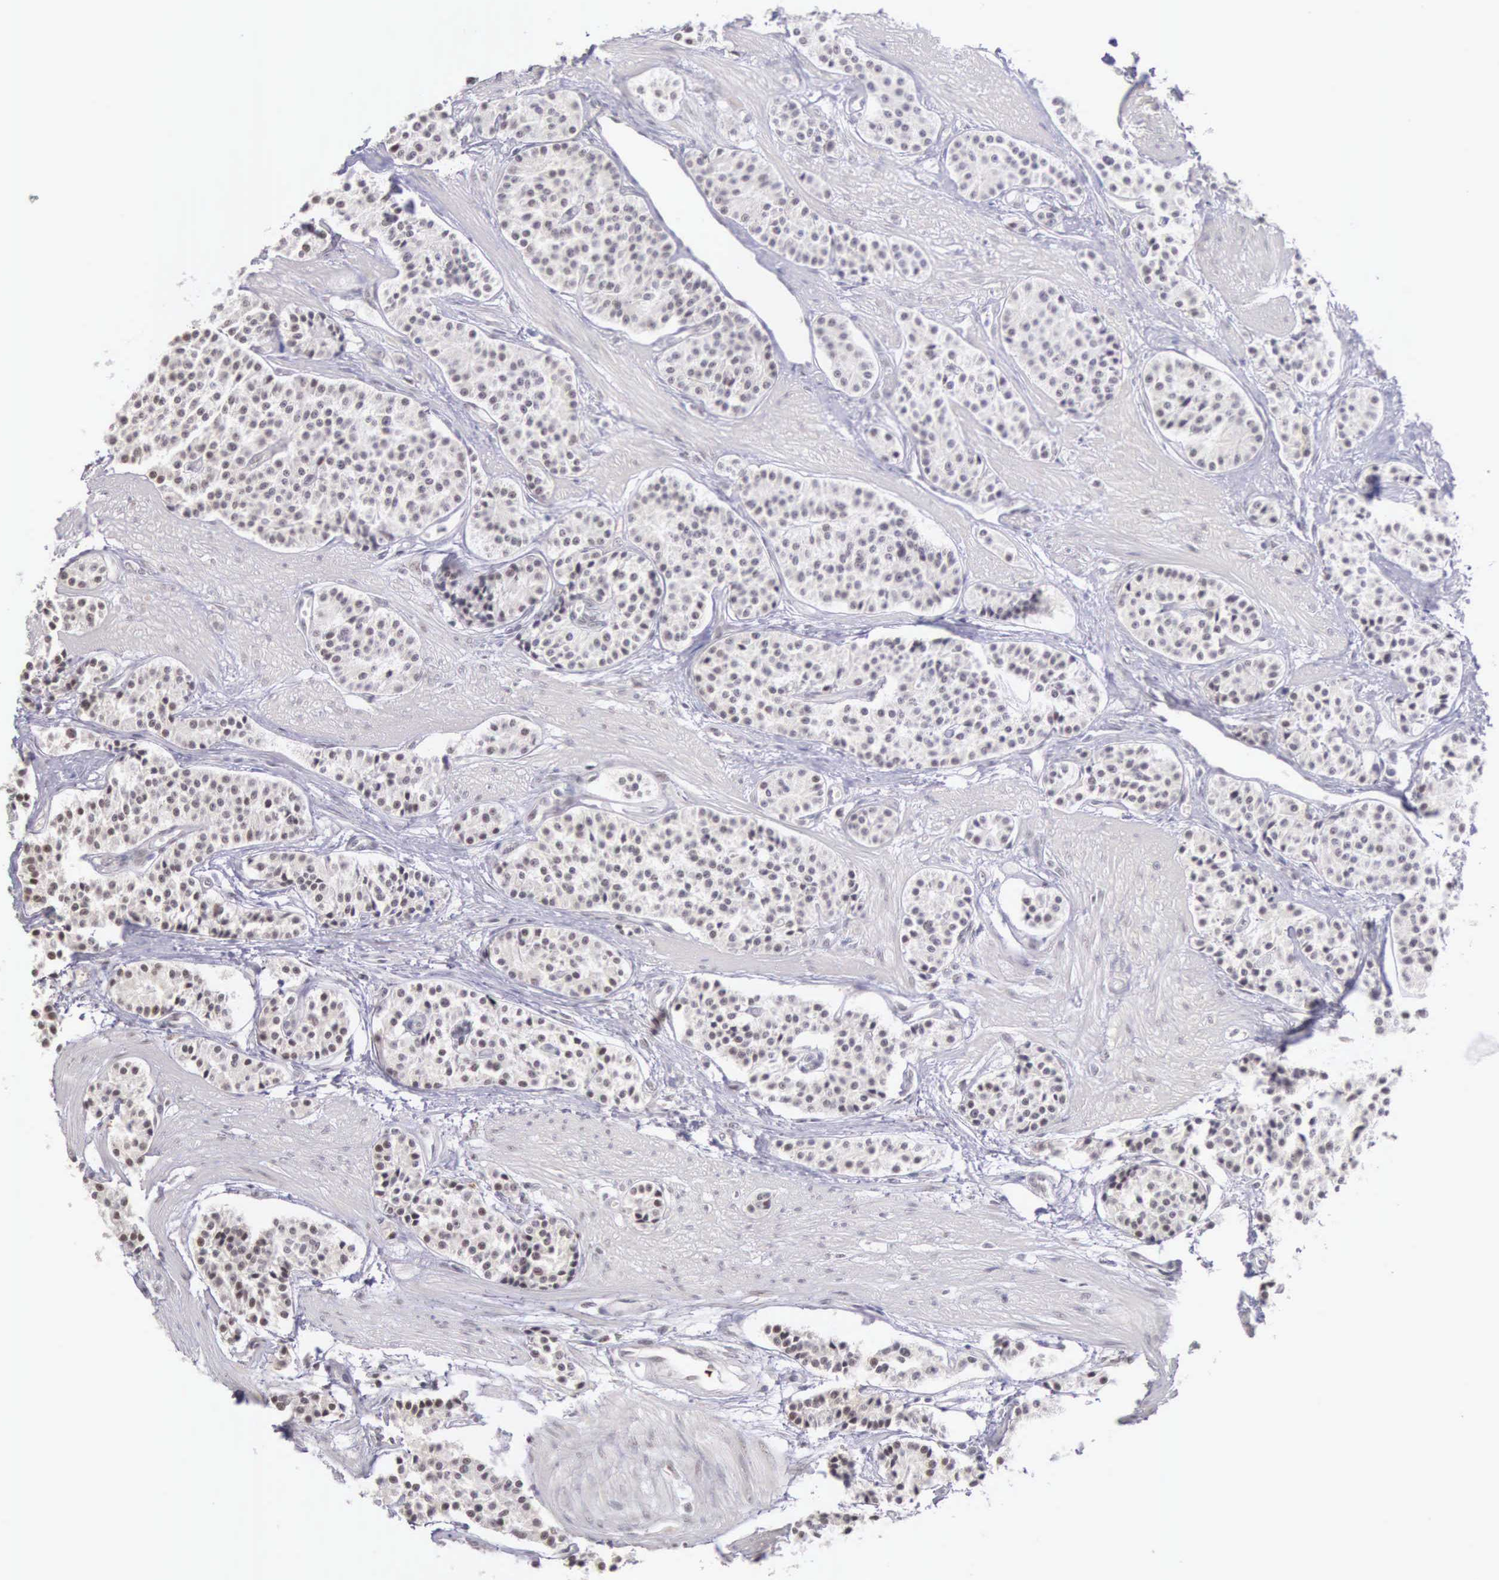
{"staining": {"intensity": "weak", "quantity": "<25%", "location": "nuclear"}, "tissue": "carcinoid", "cell_type": "Tumor cells", "image_type": "cancer", "snomed": [{"axis": "morphology", "description": "Carcinoid, malignant, NOS"}, {"axis": "topography", "description": "Stomach"}], "caption": "Immunohistochemistry micrograph of human carcinoid stained for a protein (brown), which shows no expression in tumor cells.", "gene": "HMGXB4", "patient": {"sex": "female", "age": 76}}